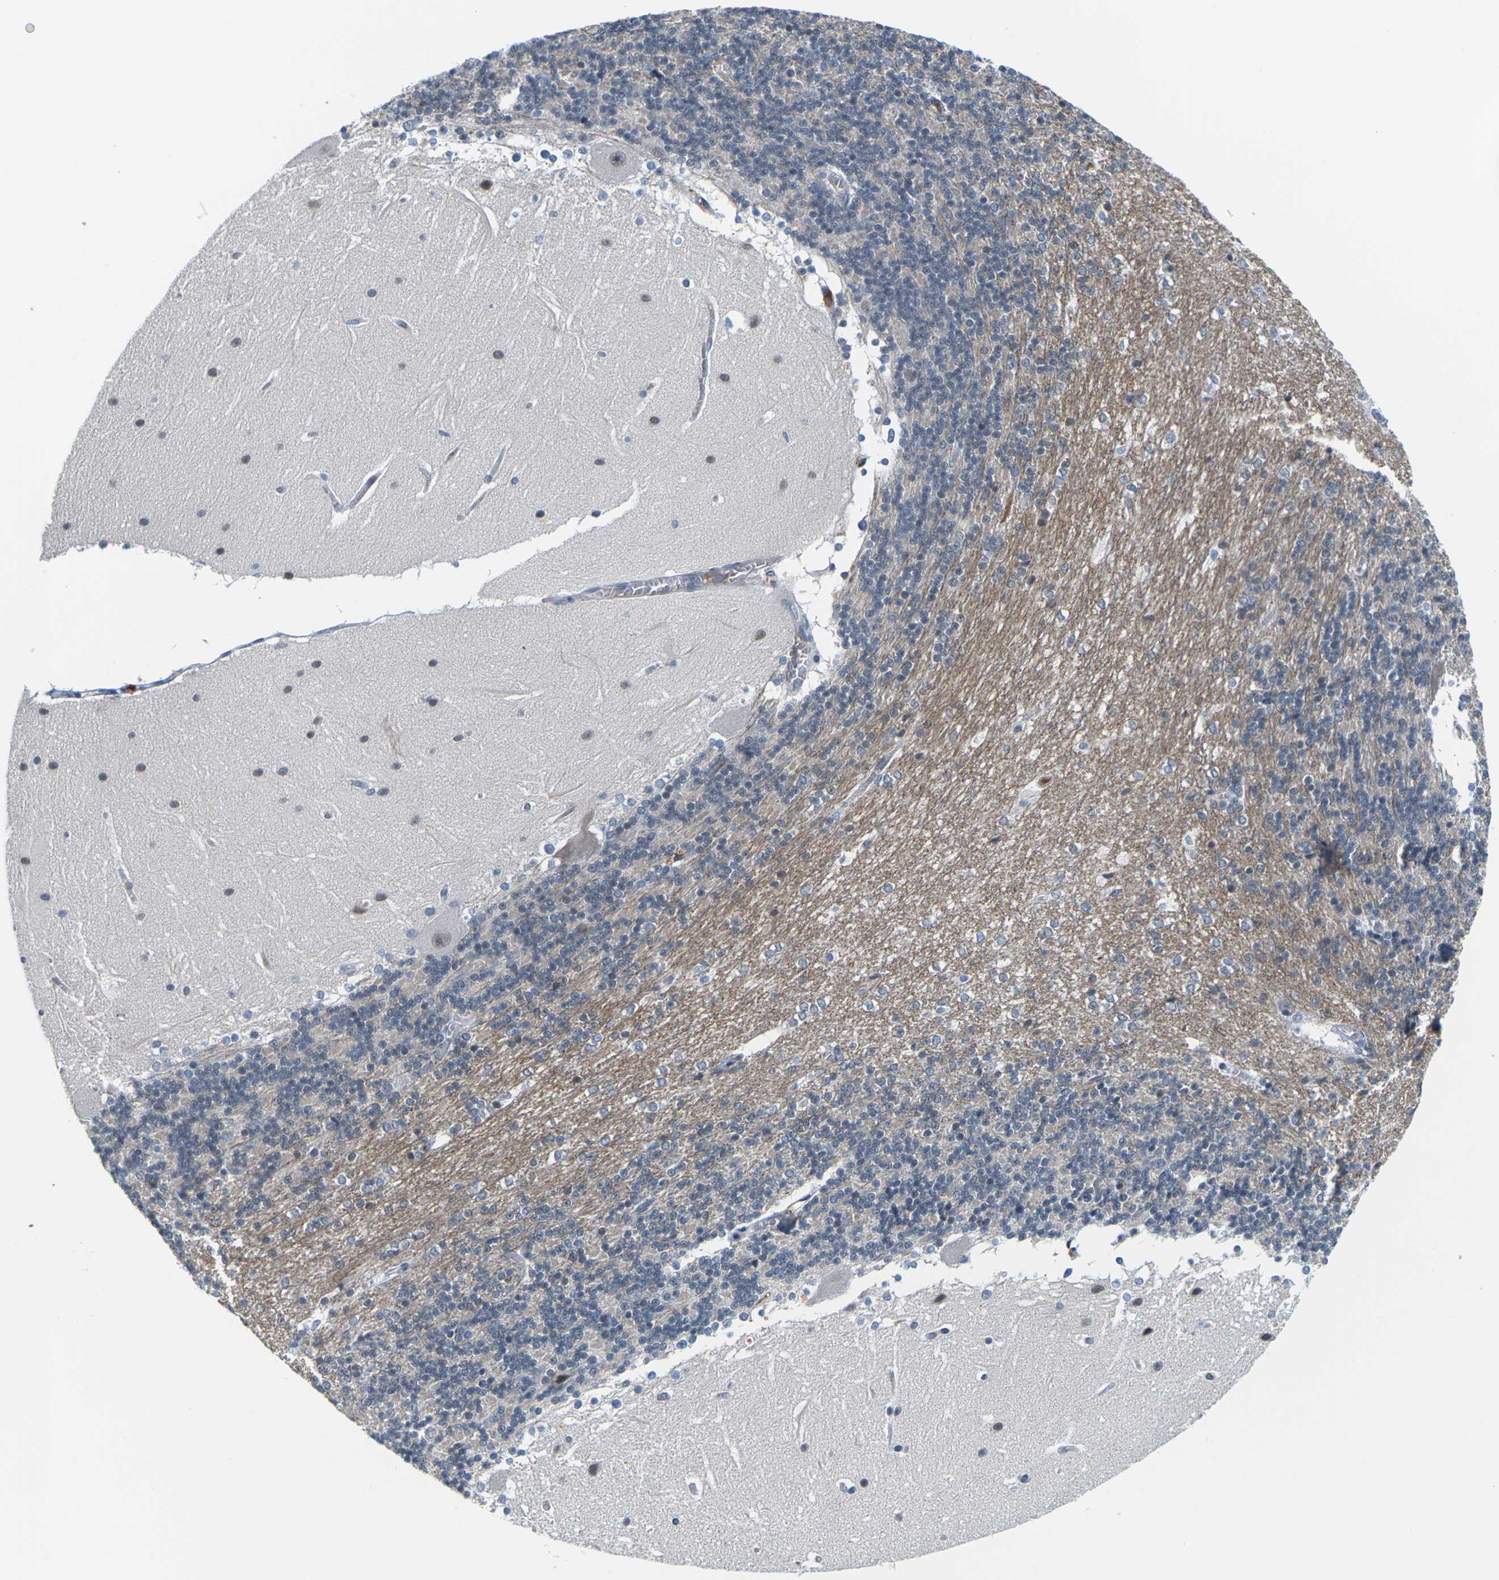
{"staining": {"intensity": "weak", "quantity": "<25%", "location": "cytoplasmic/membranous,nuclear"}, "tissue": "cerebellum", "cell_type": "Cells in granular layer", "image_type": "normal", "snomed": [{"axis": "morphology", "description": "Normal tissue, NOS"}, {"axis": "topography", "description": "Cerebellum"}], "caption": "DAB immunohistochemical staining of unremarkable human cerebellum demonstrates no significant staining in cells in granular layer.", "gene": "PKP2", "patient": {"sex": "female", "age": 19}}